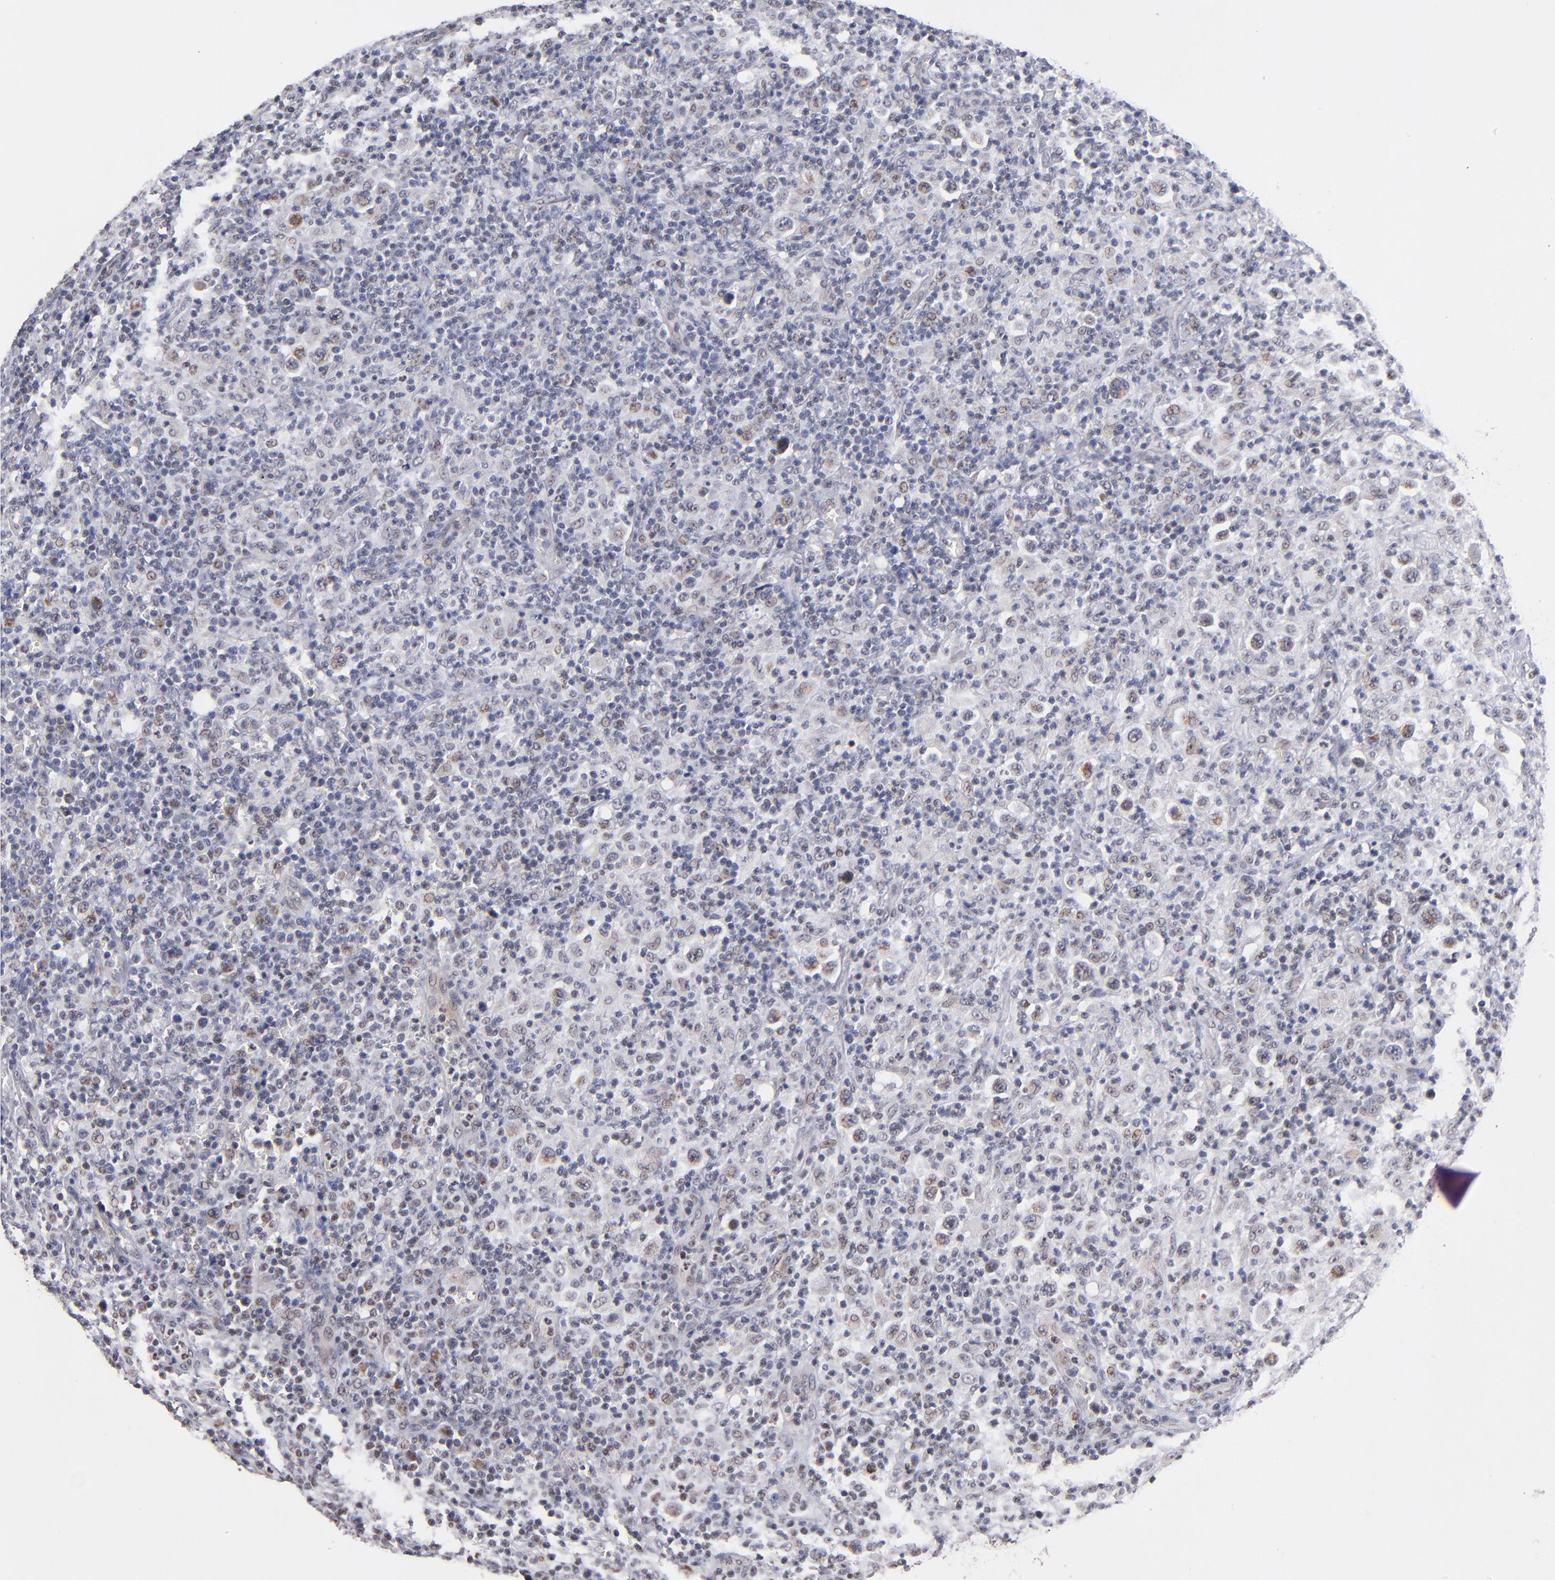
{"staining": {"intensity": "weak", "quantity": "25%-75%", "location": "nuclear"}, "tissue": "lymphoma", "cell_type": "Tumor cells", "image_type": "cancer", "snomed": [{"axis": "morphology", "description": "Hodgkin's disease, NOS"}, {"axis": "topography", "description": "Lymph node"}], "caption": "There is low levels of weak nuclear expression in tumor cells of Hodgkin's disease, as demonstrated by immunohistochemical staining (brown color).", "gene": "MN1", "patient": {"sex": "male", "age": 65}}